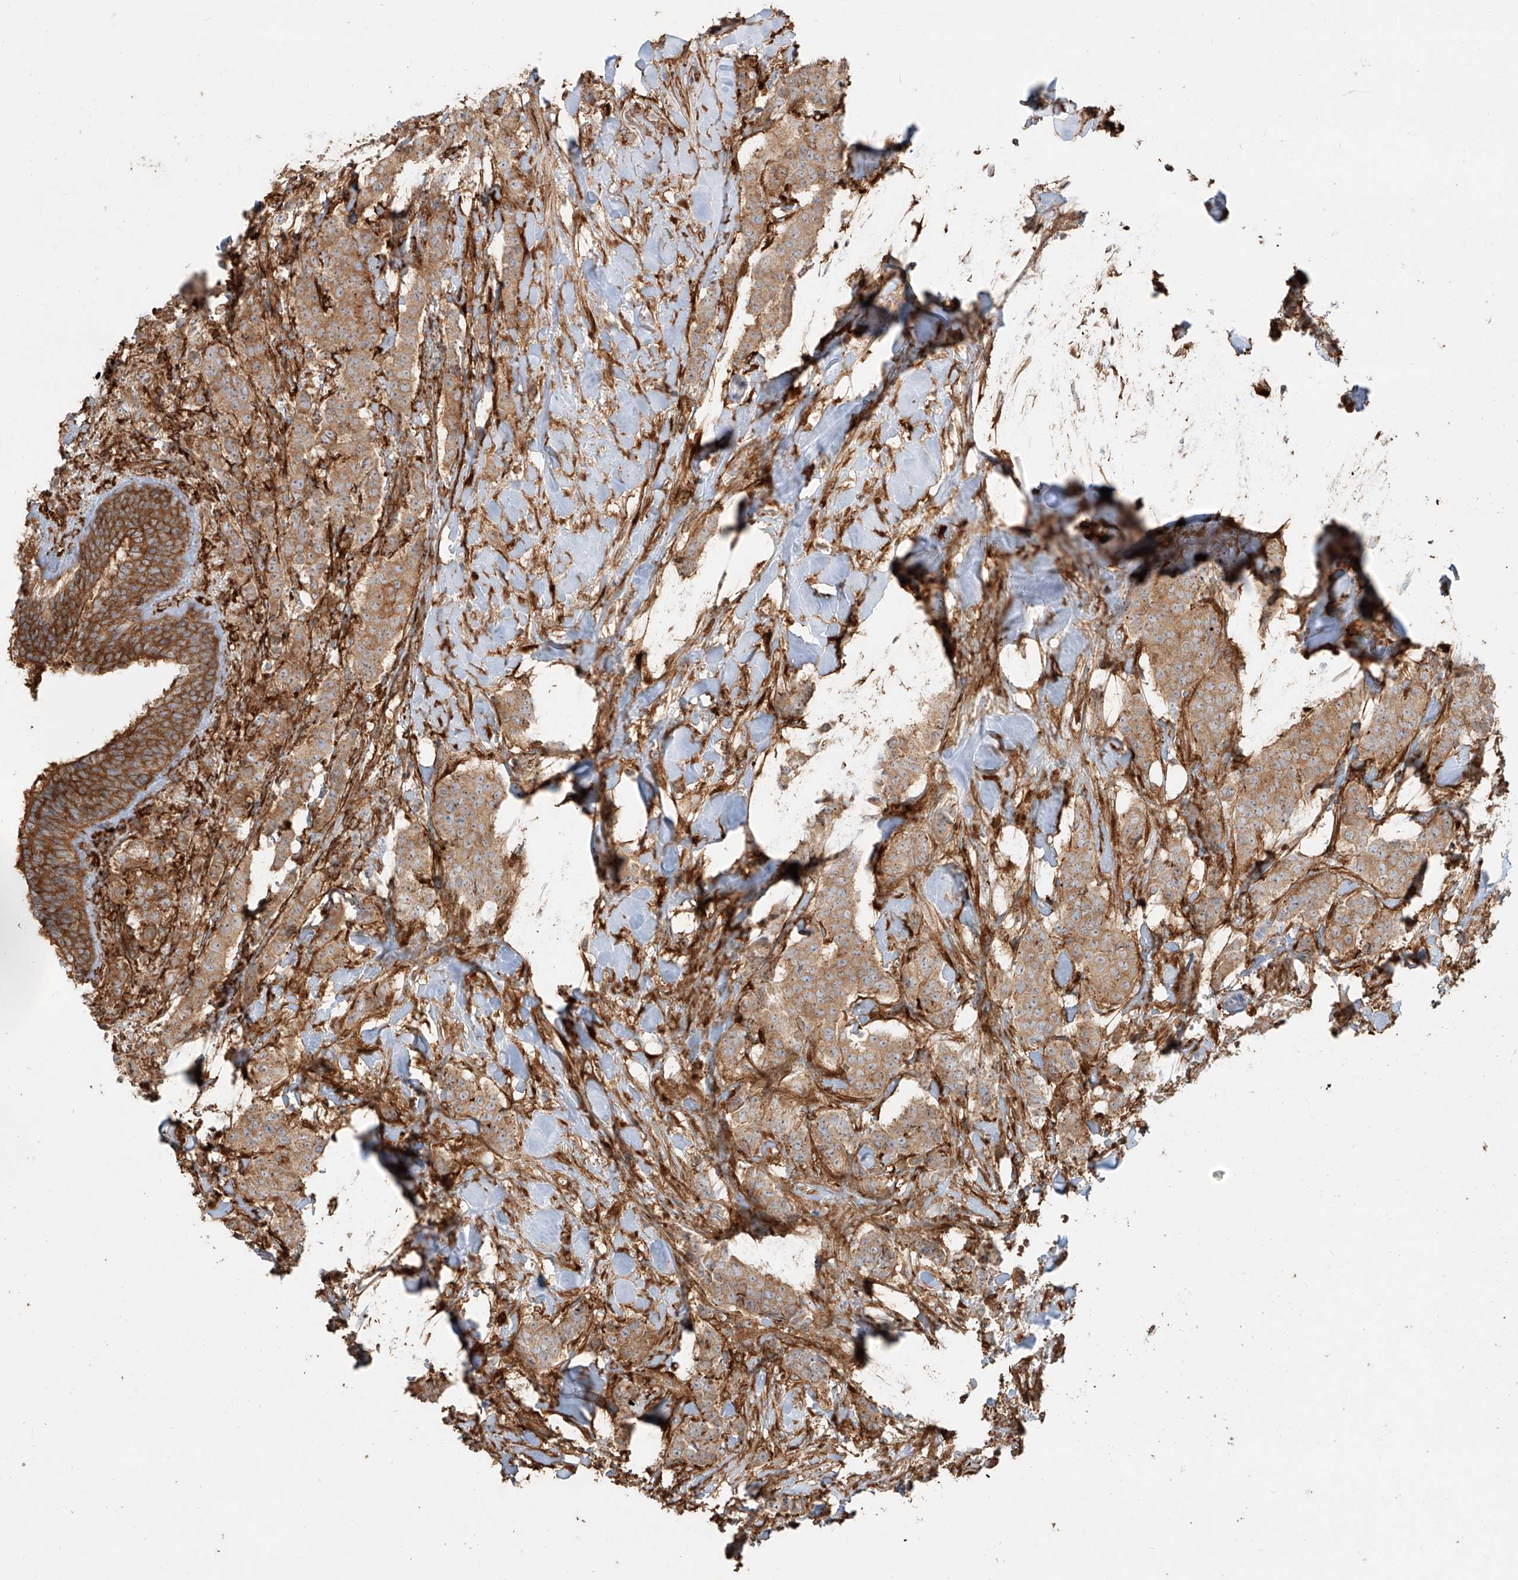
{"staining": {"intensity": "moderate", "quantity": ">75%", "location": "cytoplasmic/membranous"}, "tissue": "breast cancer", "cell_type": "Tumor cells", "image_type": "cancer", "snomed": [{"axis": "morphology", "description": "Duct carcinoma"}, {"axis": "topography", "description": "Breast"}], "caption": "Breast cancer (intraductal carcinoma) tissue reveals moderate cytoplasmic/membranous staining in approximately >75% of tumor cells, visualized by immunohistochemistry. (Brightfield microscopy of DAB IHC at high magnification).", "gene": "SNX9", "patient": {"sex": "female", "age": 40}}